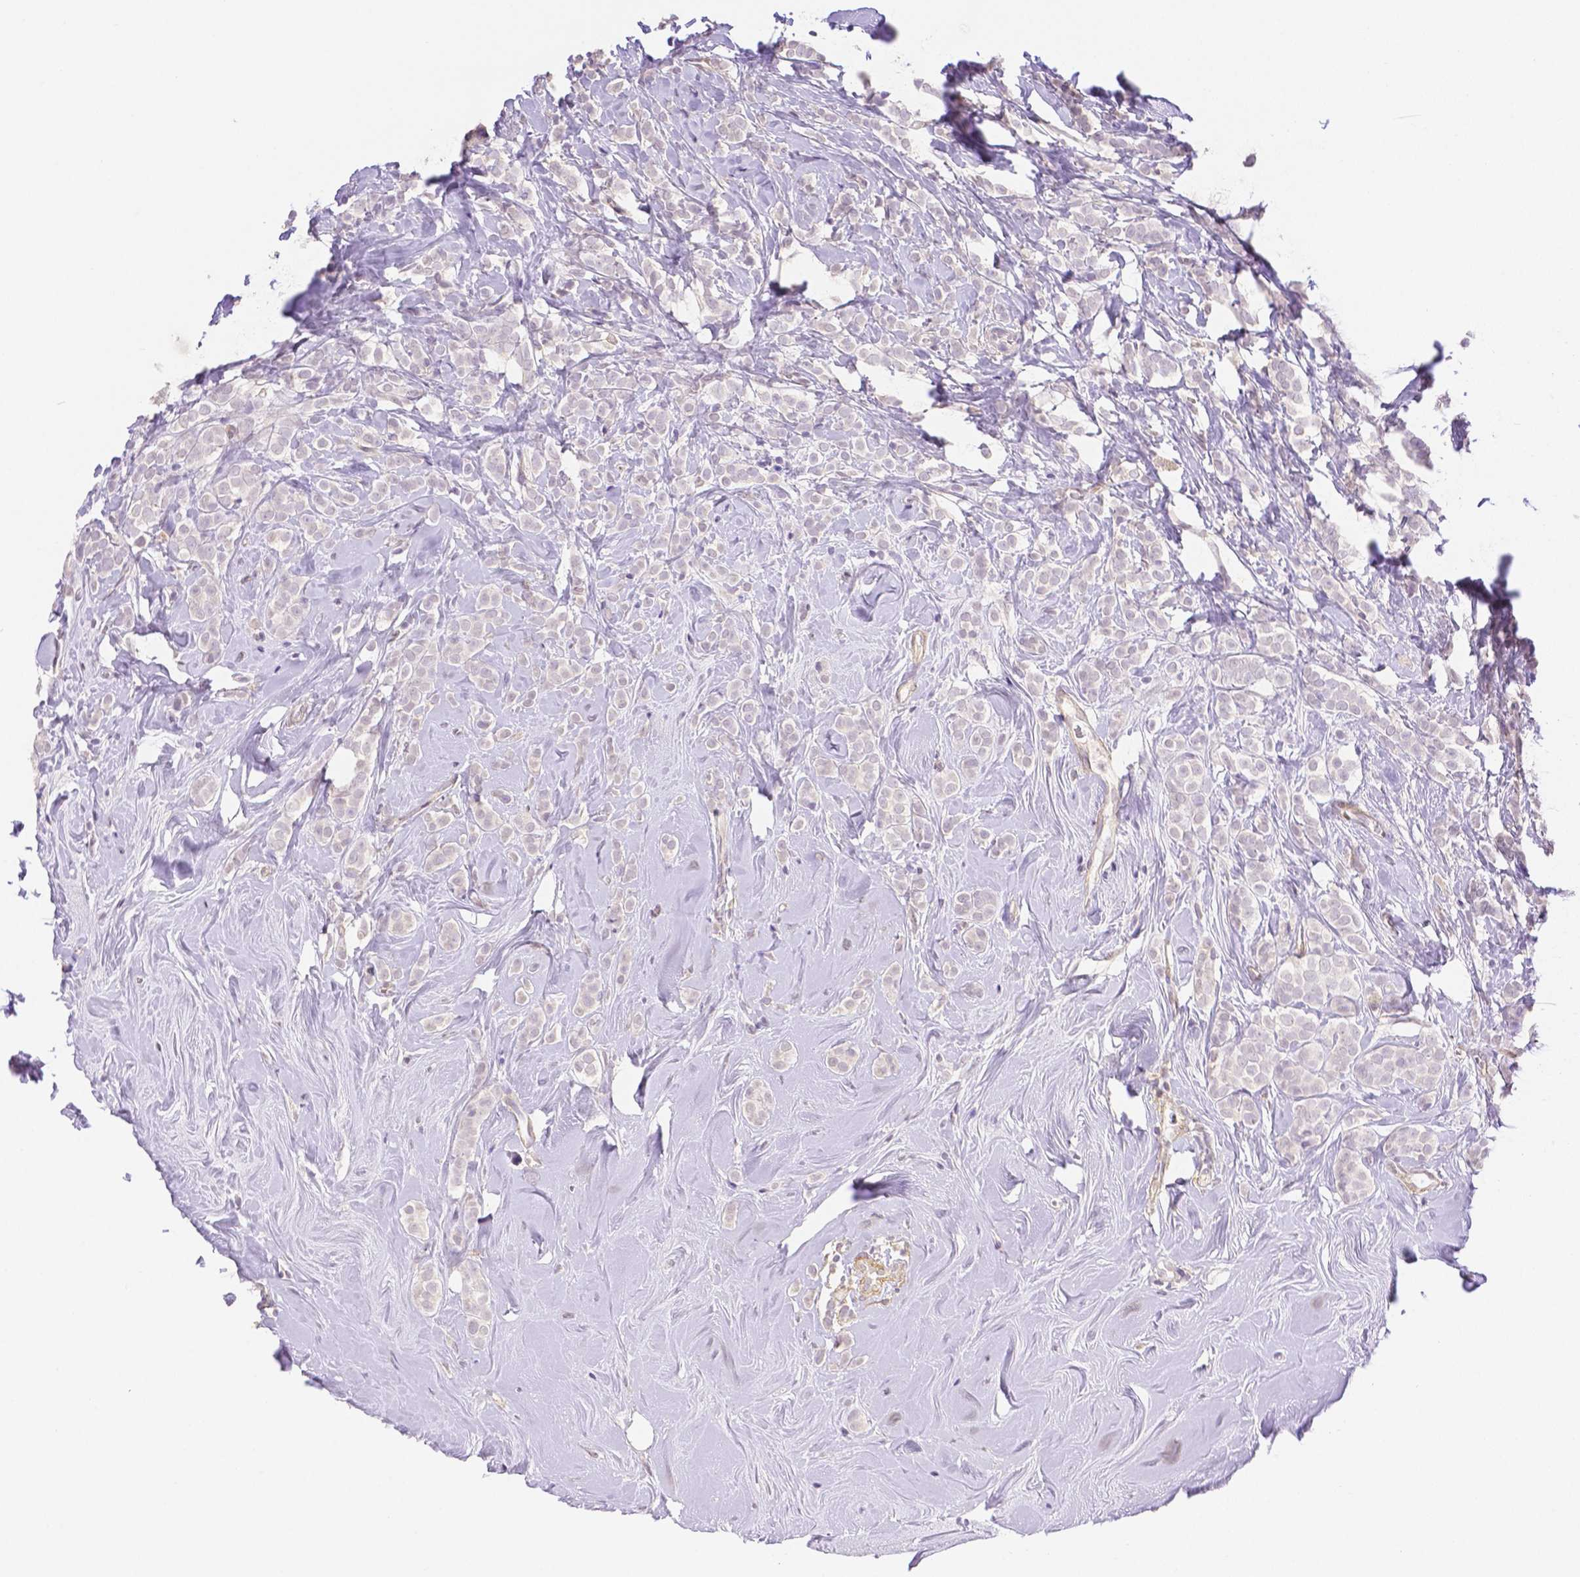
{"staining": {"intensity": "negative", "quantity": "none", "location": "none"}, "tissue": "breast cancer", "cell_type": "Tumor cells", "image_type": "cancer", "snomed": [{"axis": "morphology", "description": "Lobular carcinoma"}, {"axis": "topography", "description": "Breast"}], "caption": "This is an immunohistochemistry histopathology image of breast cancer (lobular carcinoma). There is no expression in tumor cells.", "gene": "THY1", "patient": {"sex": "female", "age": 49}}